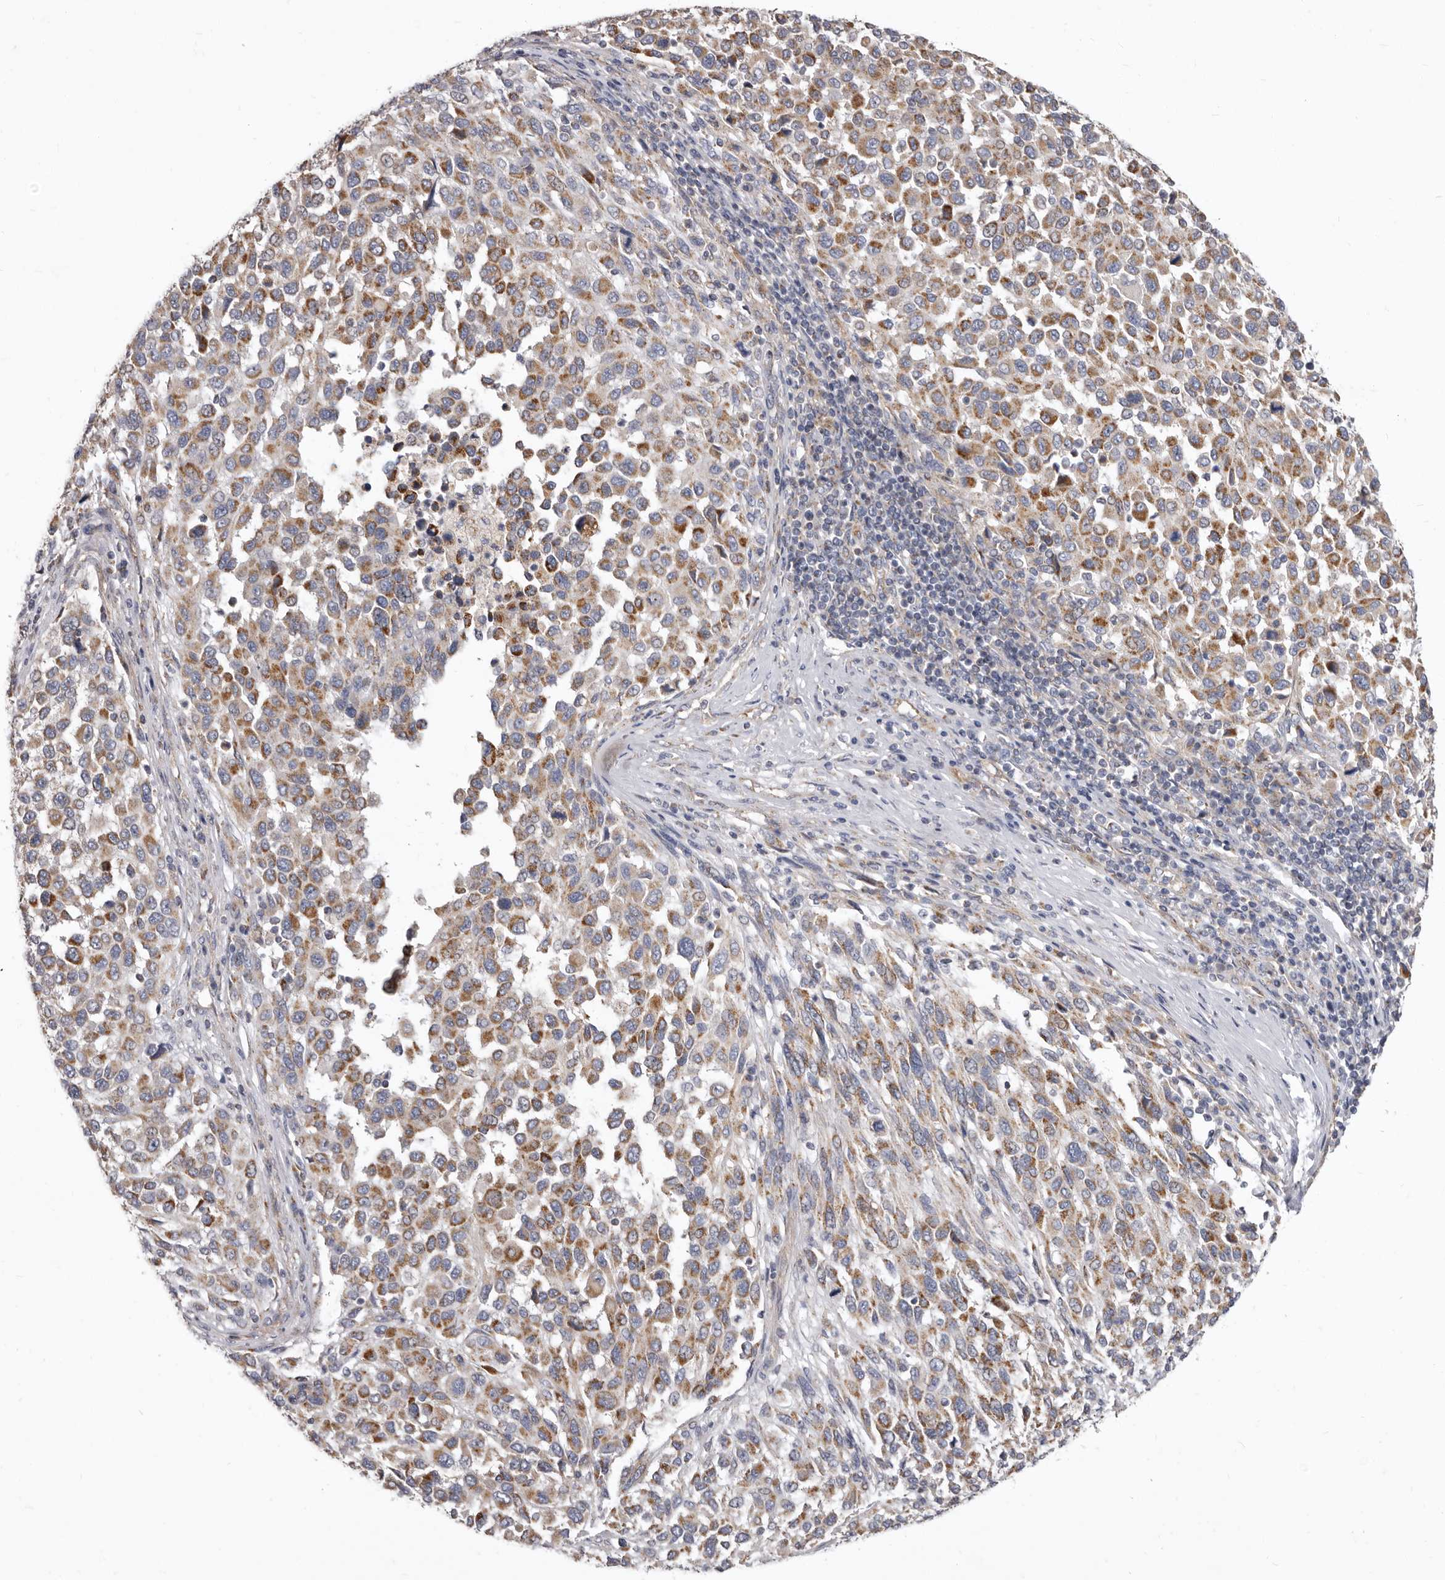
{"staining": {"intensity": "moderate", "quantity": ">75%", "location": "cytoplasmic/membranous"}, "tissue": "melanoma", "cell_type": "Tumor cells", "image_type": "cancer", "snomed": [{"axis": "morphology", "description": "Malignant melanoma, Metastatic site"}, {"axis": "topography", "description": "Lymph node"}], "caption": "The image exhibits staining of malignant melanoma (metastatic site), revealing moderate cytoplasmic/membranous protein positivity (brown color) within tumor cells.", "gene": "FMO2", "patient": {"sex": "male", "age": 61}}